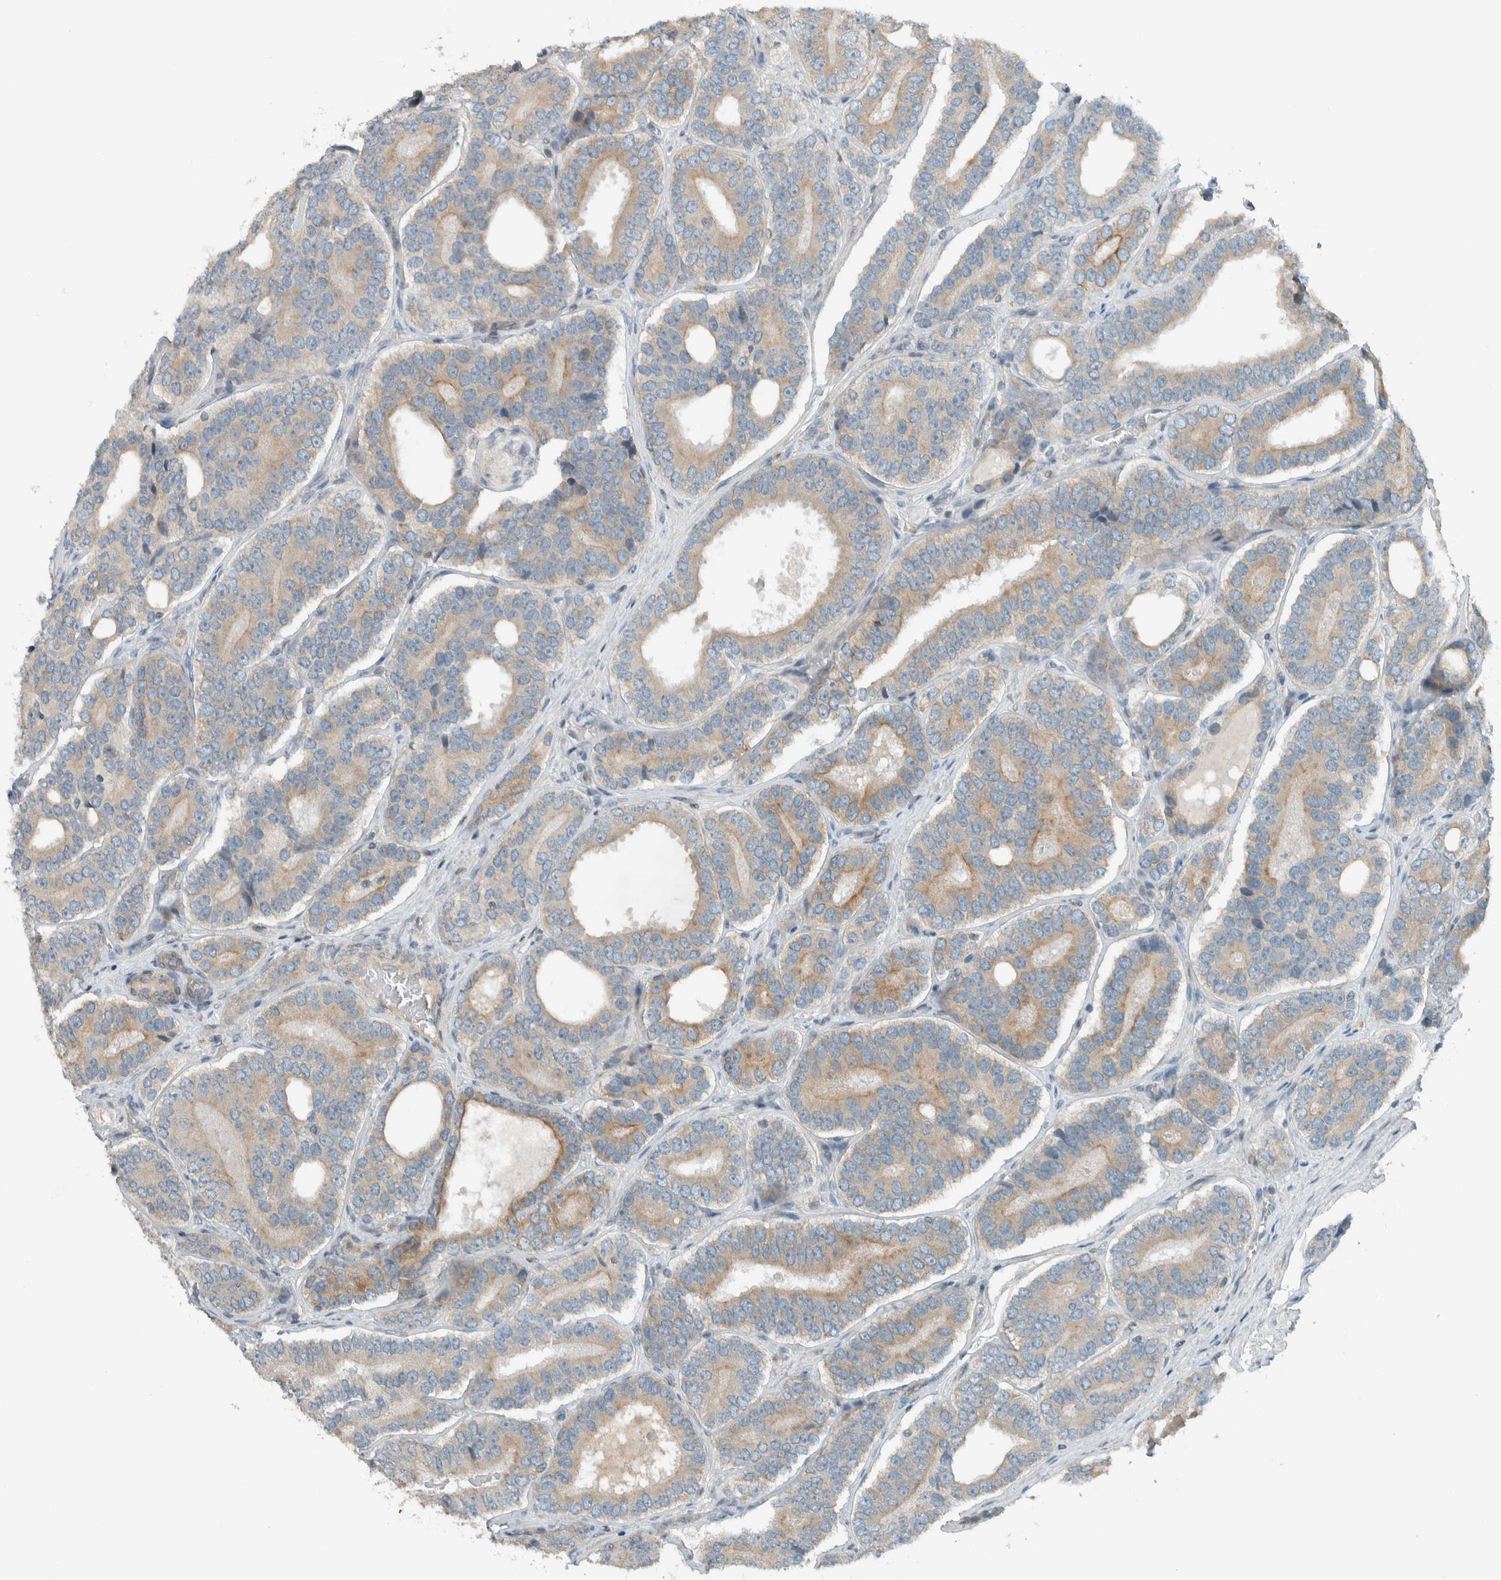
{"staining": {"intensity": "moderate", "quantity": "<25%", "location": "cytoplasmic/membranous"}, "tissue": "prostate cancer", "cell_type": "Tumor cells", "image_type": "cancer", "snomed": [{"axis": "morphology", "description": "Adenocarcinoma, High grade"}, {"axis": "topography", "description": "Prostate"}], "caption": "Immunohistochemical staining of prostate cancer (high-grade adenocarcinoma) displays low levels of moderate cytoplasmic/membranous staining in approximately <25% of tumor cells. (DAB = brown stain, brightfield microscopy at high magnification).", "gene": "SEL1L", "patient": {"sex": "male", "age": 56}}